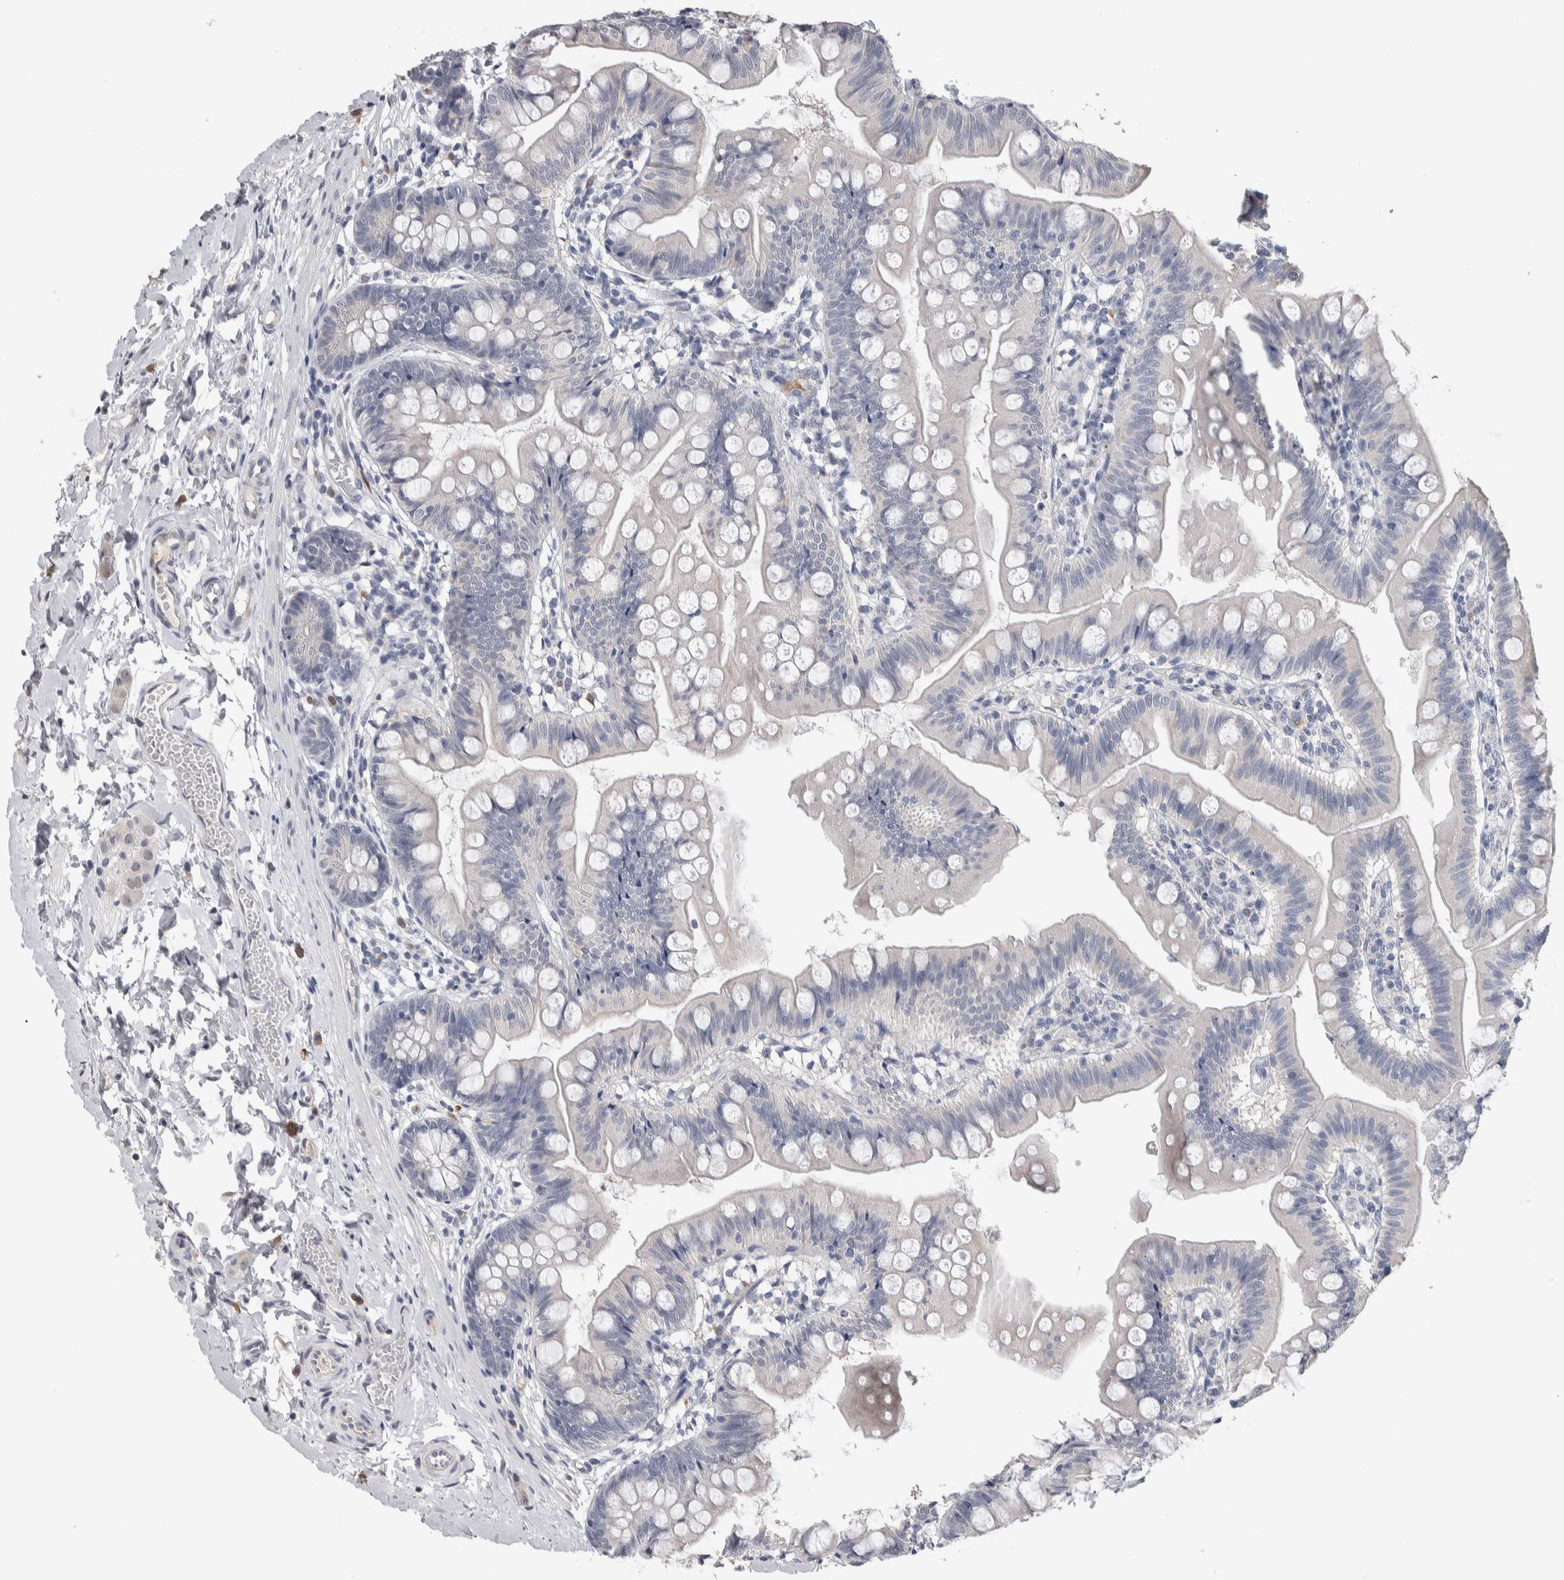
{"staining": {"intensity": "negative", "quantity": "none", "location": "none"}, "tissue": "small intestine", "cell_type": "Glandular cells", "image_type": "normal", "snomed": [{"axis": "morphology", "description": "Normal tissue, NOS"}, {"axis": "topography", "description": "Small intestine"}], "caption": "Immunohistochemical staining of unremarkable small intestine demonstrates no significant staining in glandular cells.", "gene": "TMEM102", "patient": {"sex": "male", "age": 7}}